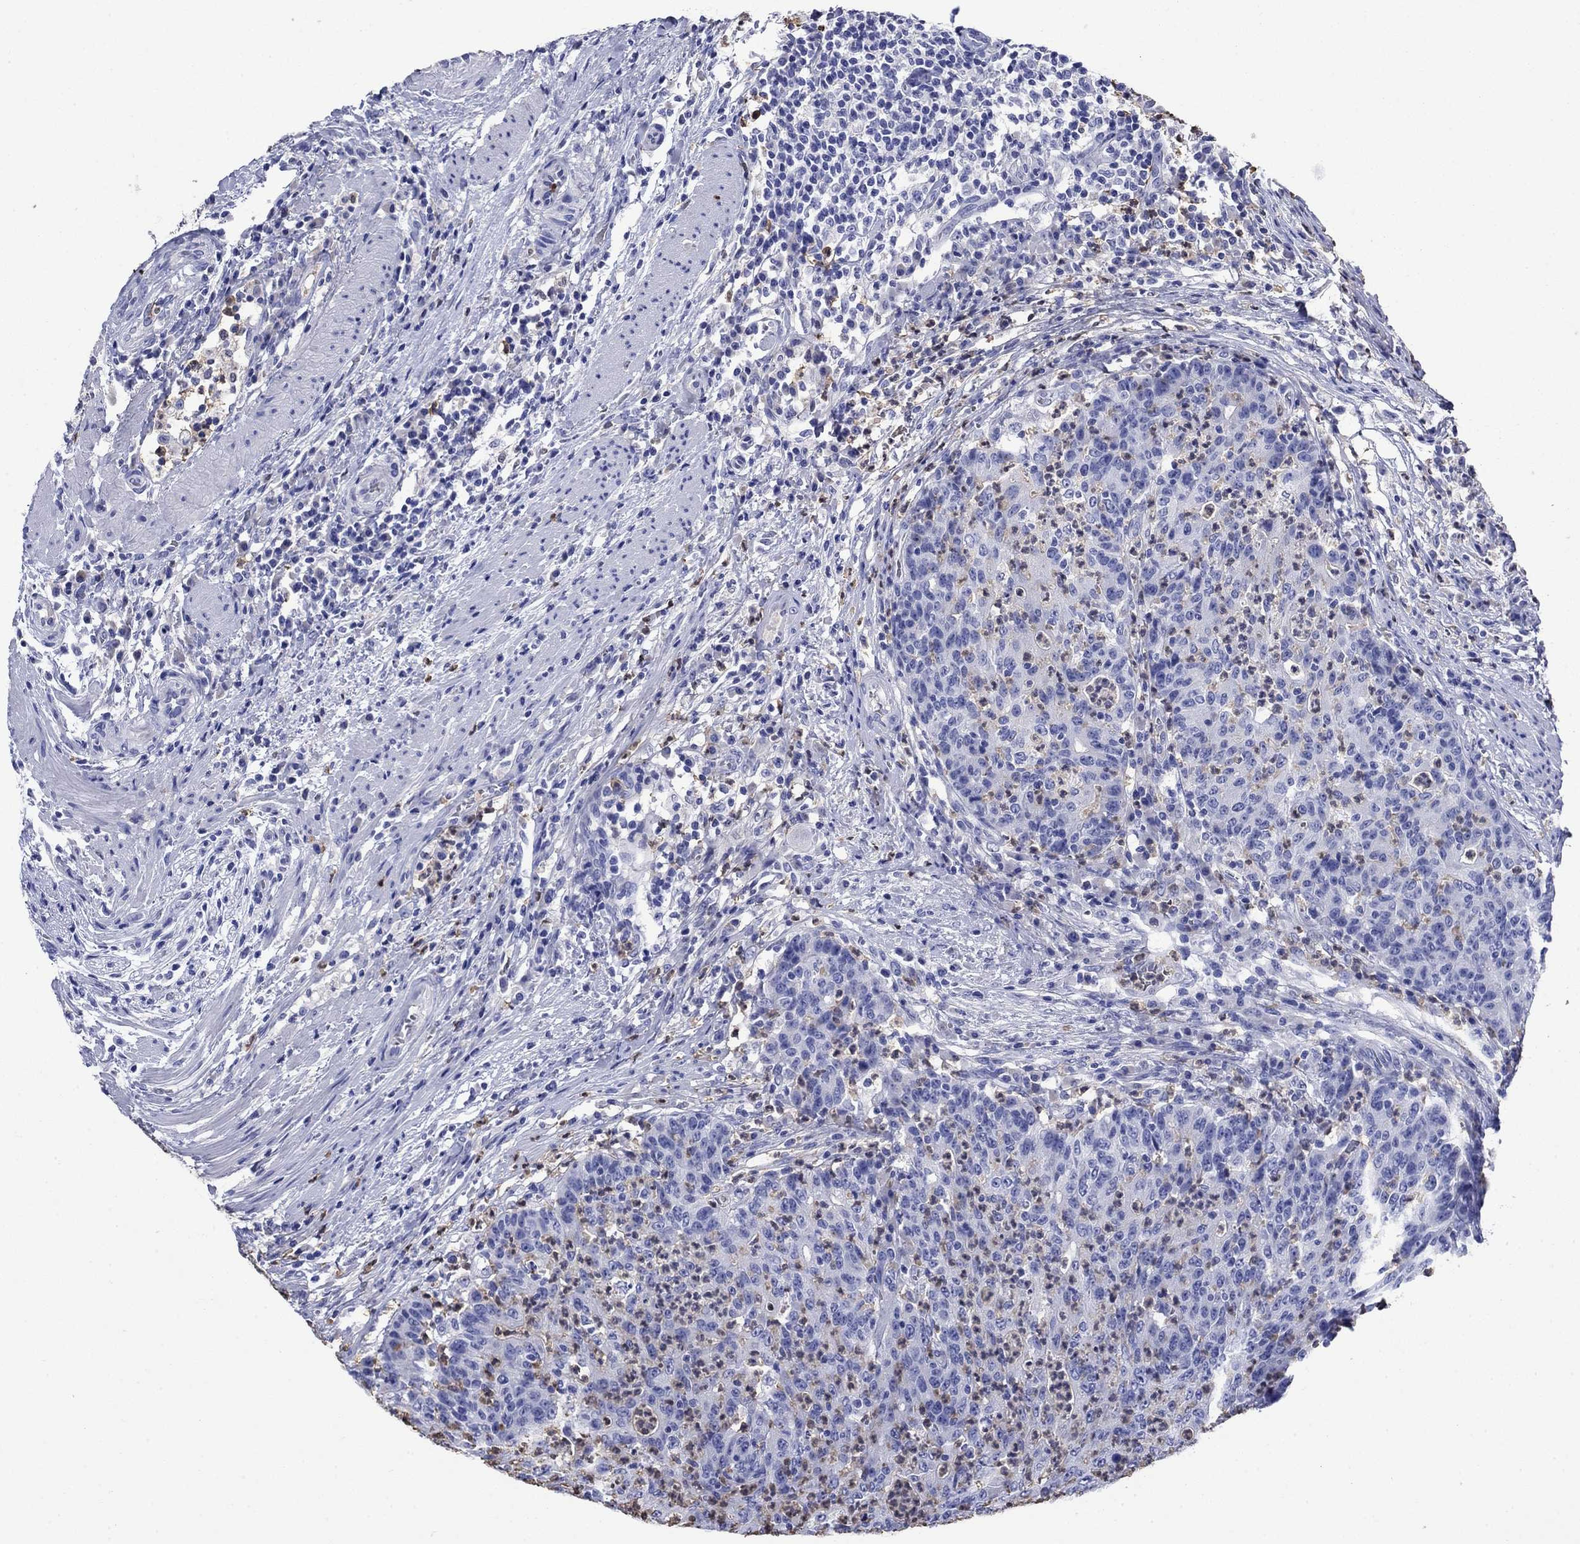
{"staining": {"intensity": "negative", "quantity": "none", "location": "none"}, "tissue": "colorectal cancer", "cell_type": "Tumor cells", "image_type": "cancer", "snomed": [{"axis": "morphology", "description": "Adenocarcinoma, NOS"}, {"axis": "topography", "description": "Colon"}], "caption": "DAB (3,3'-diaminobenzidine) immunohistochemical staining of colorectal cancer demonstrates no significant expression in tumor cells. The staining is performed using DAB (3,3'-diaminobenzidine) brown chromogen with nuclei counter-stained in using hematoxylin.", "gene": "TFR2", "patient": {"sex": "male", "age": 70}}